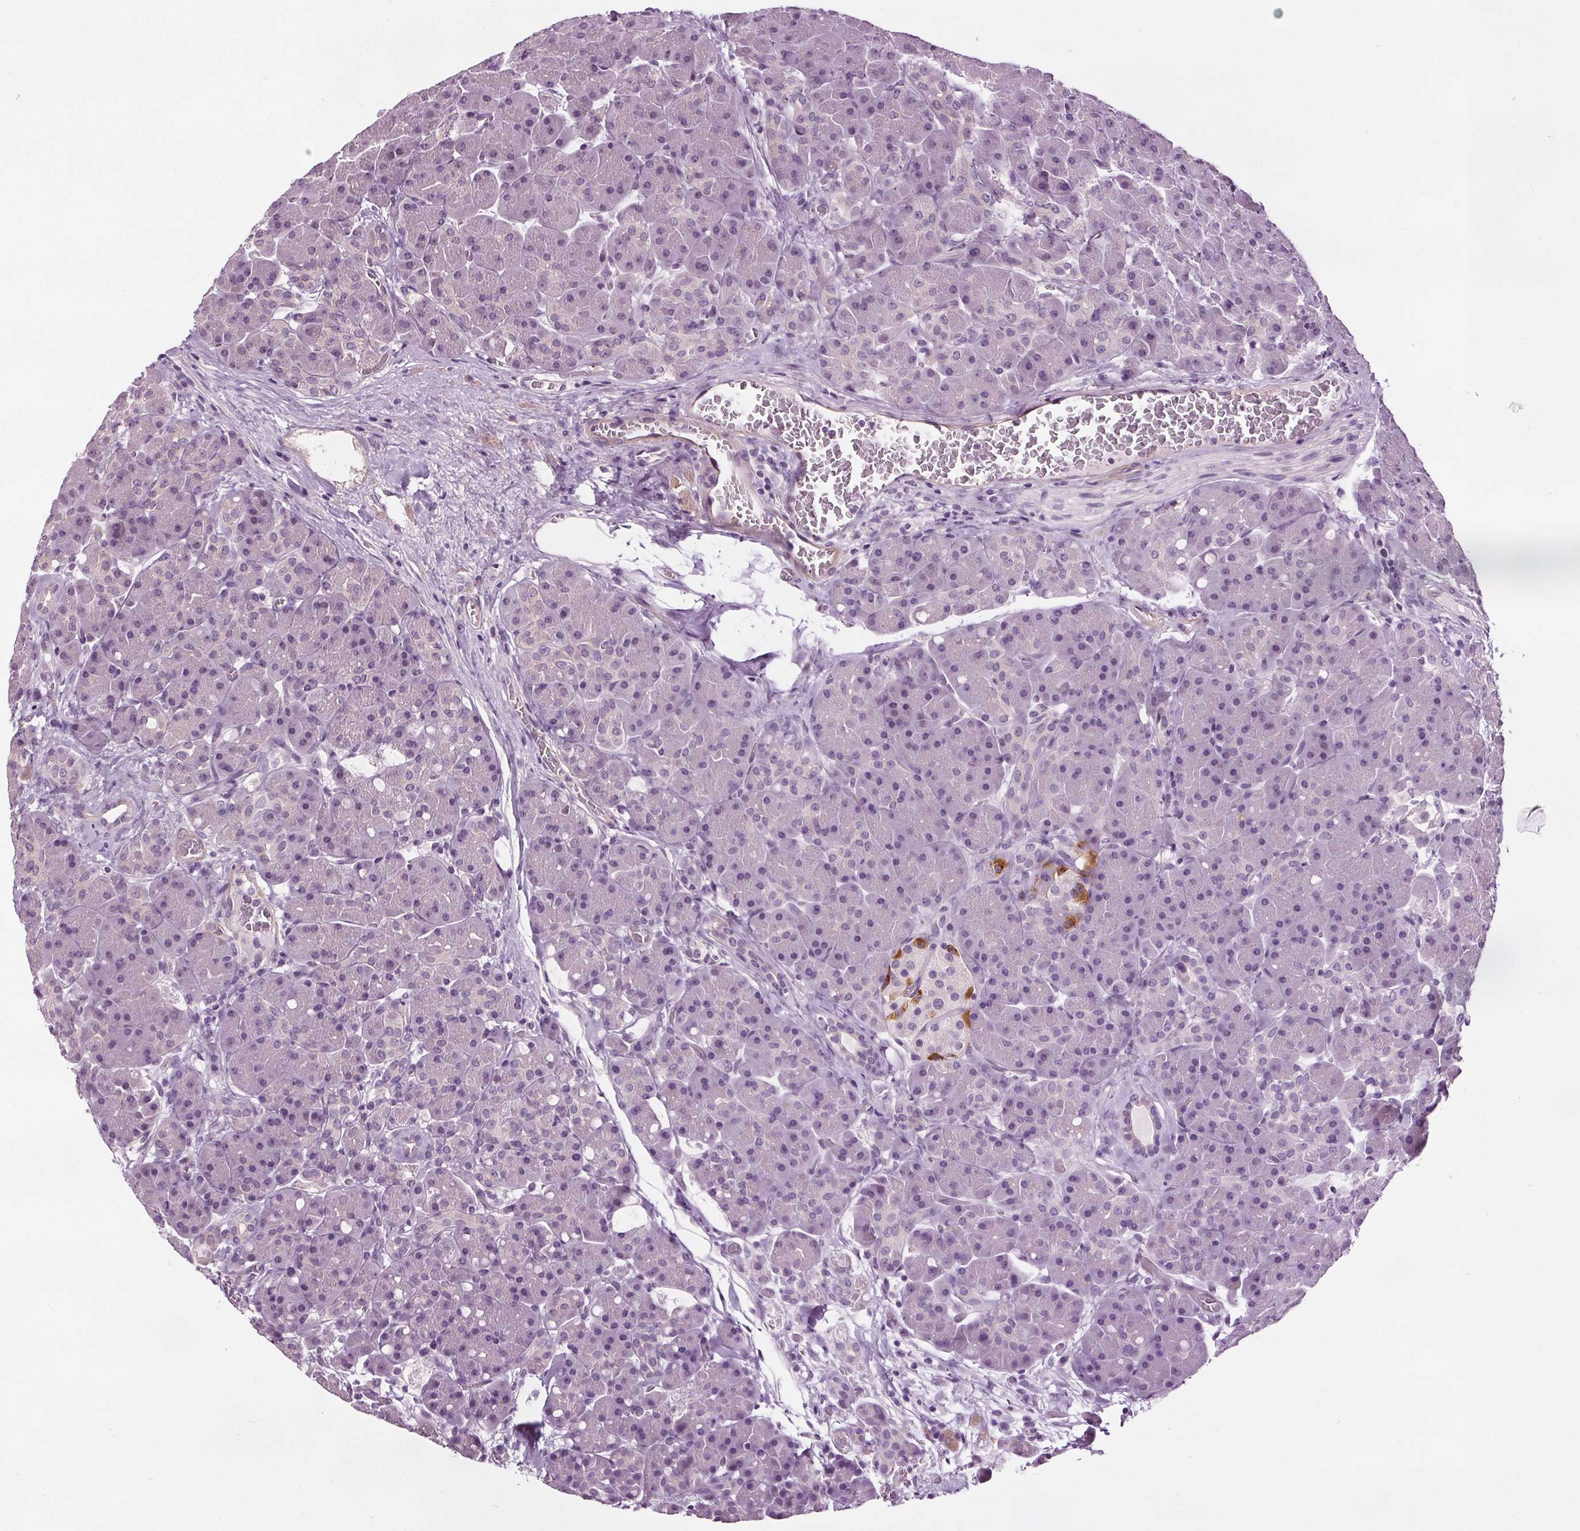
{"staining": {"intensity": "negative", "quantity": "none", "location": "none"}, "tissue": "pancreas", "cell_type": "Exocrine glandular cells", "image_type": "normal", "snomed": [{"axis": "morphology", "description": "Normal tissue, NOS"}, {"axis": "topography", "description": "Pancreas"}], "caption": "Immunohistochemistry histopathology image of normal pancreas: human pancreas stained with DAB reveals no significant protein expression in exocrine glandular cells.", "gene": "RASA1", "patient": {"sex": "male", "age": 55}}